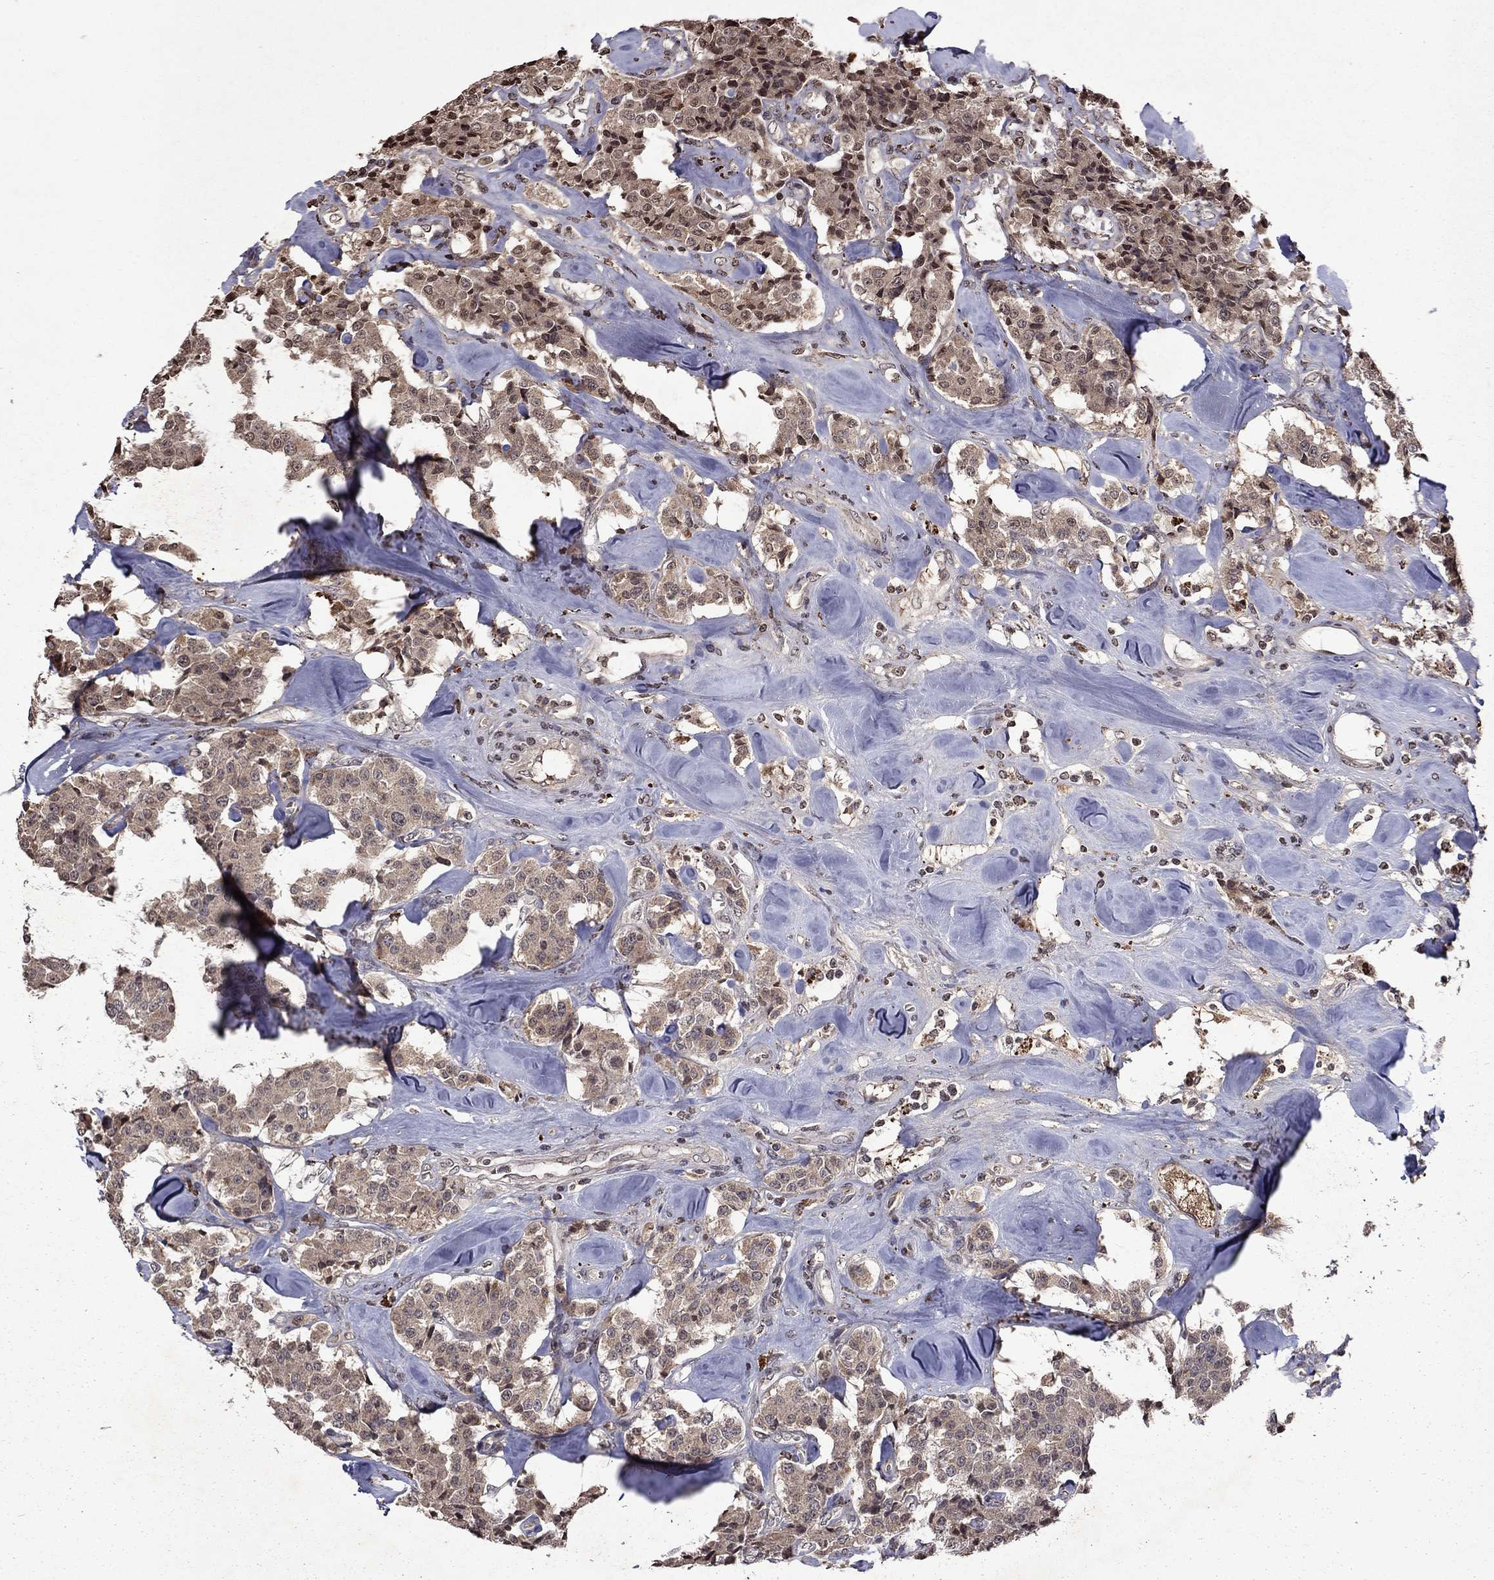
{"staining": {"intensity": "weak", "quantity": "25%-75%", "location": "cytoplasmic/membranous"}, "tissue": "carcinoid", "cell_type": "Tumor cells", "image_type": "cancer", "snomed": [{"axis": "morphology", "description": "Carcinoid, malignant, NOS"}, {"axis": "topography", "description": "Pancreas"}], "caption": "Immunohistochemistry (IHC) (DAB) staining of carcinoid reveals weak cytoplasmic/membranous protein expression in approximately 25%-75% of tumor cells.", "gene": "NLGN1", "patient": {"sex": "male", "age": 41}}